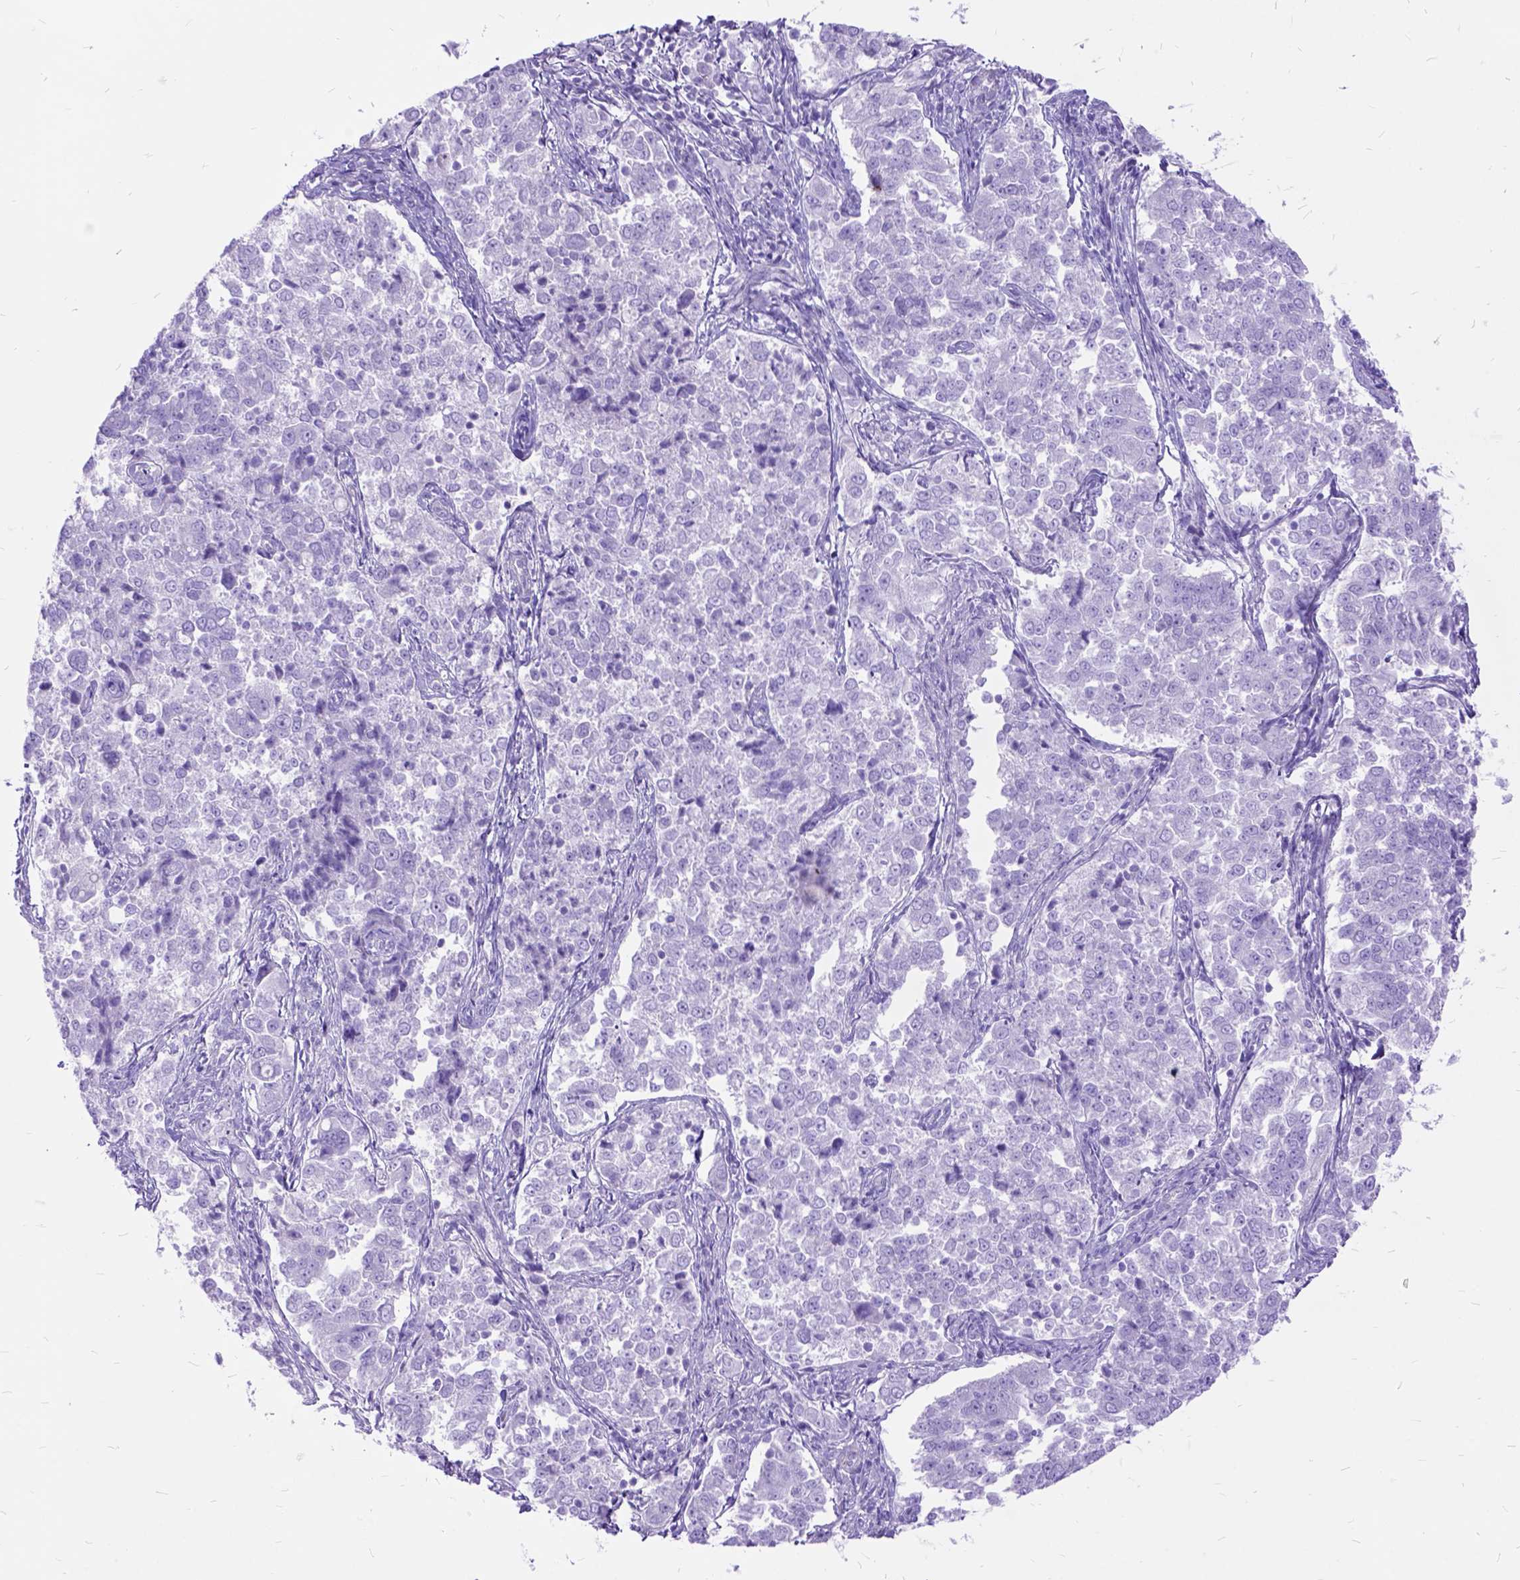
{"staining": {"intensity": "negative", "quantity": "none", "location": "none"}, "tissue": "endometrial cancer", "cell_type": "Tumor cells", "image_type": "cancer", "snomed": [{"axis": "morphology", "description": "Adenocarcinoma, NOS"}, {"axis": "topography", "description": "Endometrium"}], "caption": "Immunohistochemical staining of human endometrial cancer reveals no significant staining in tumor cells.", "gene": "ARL9", "patient": {"sex": "female", "age": 43}}